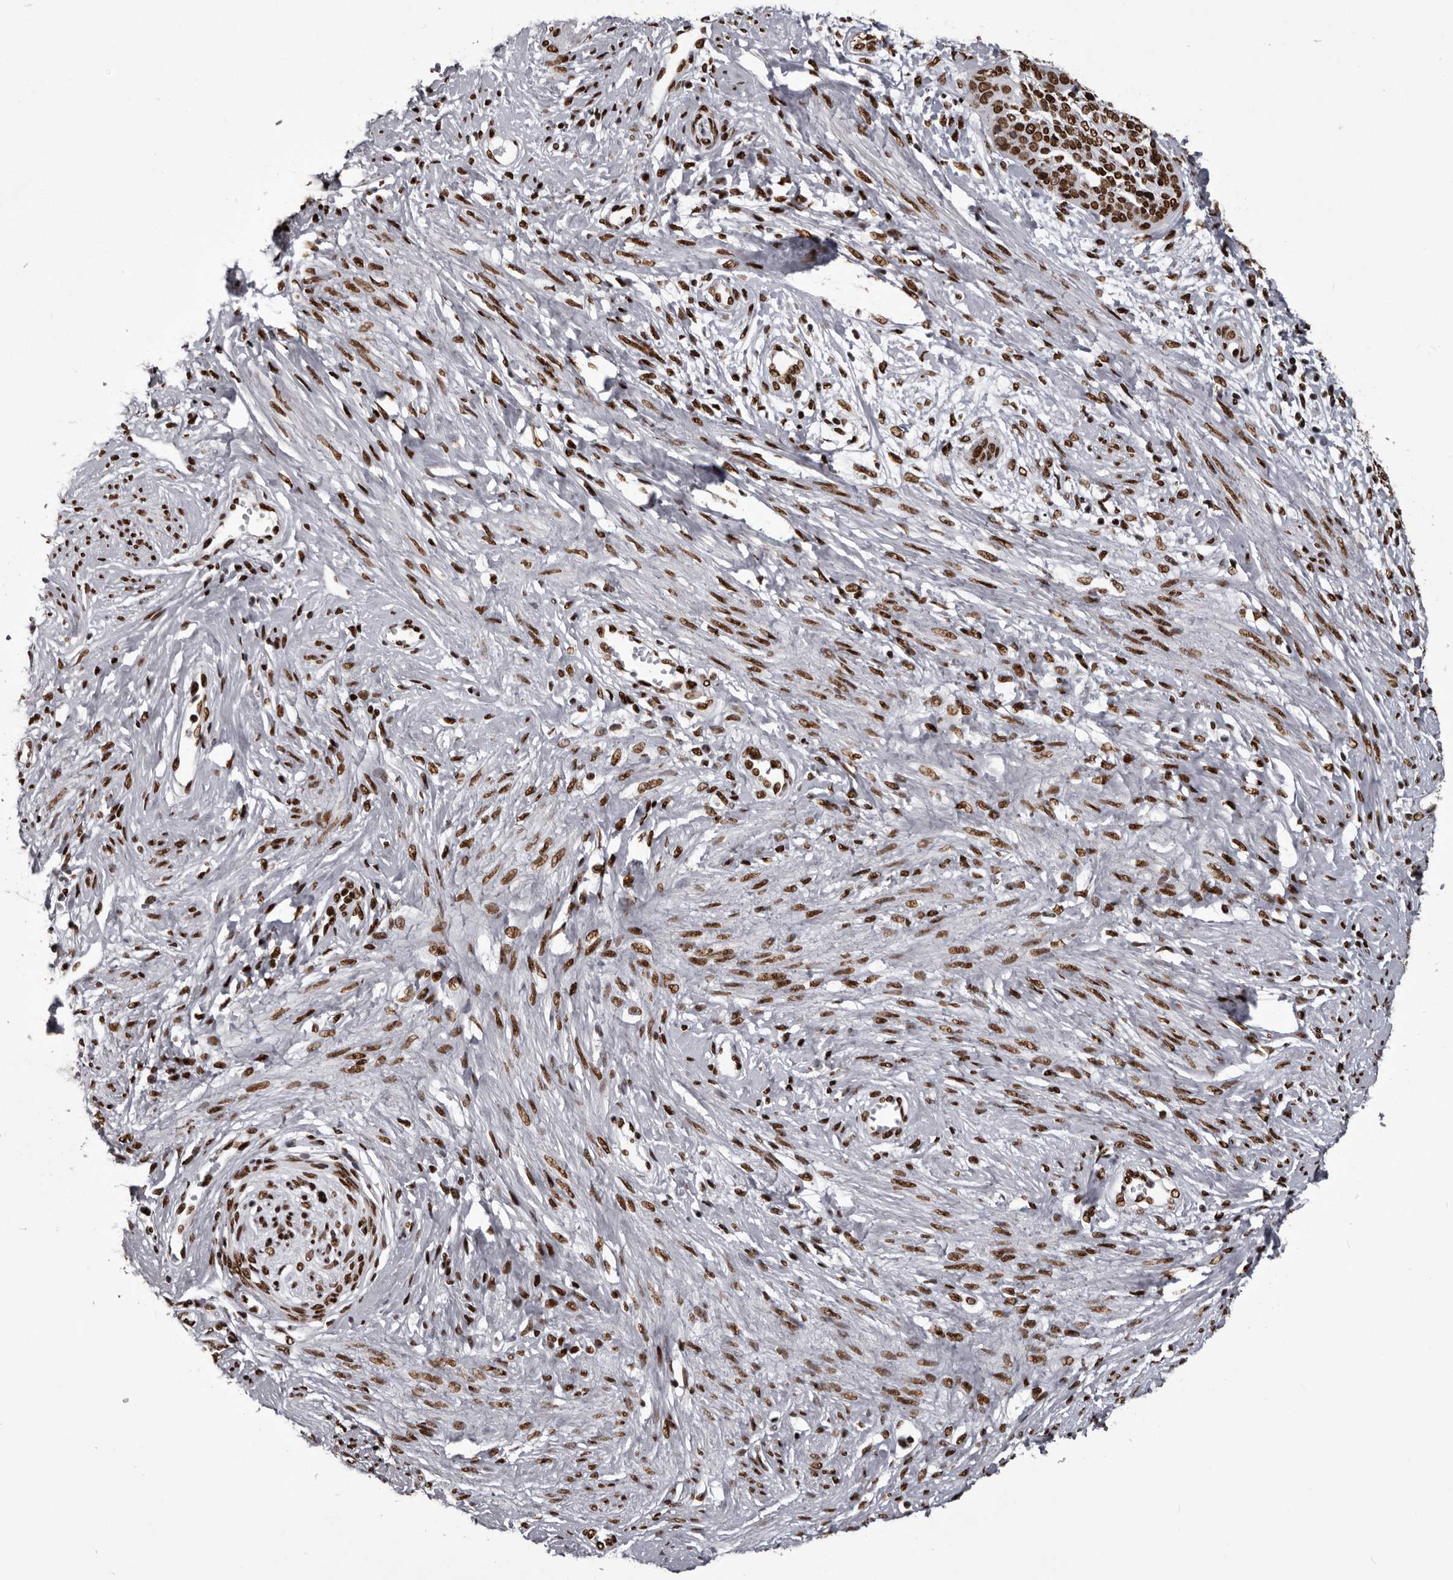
{"staining": {"intensity": "strong", "quantity": ">75%", "location": "nuclear"}, "tissue": "cervical cancer", "cell_type": "Tumor cells", "image_type": "cancer", "snomed": [{"axis": "morphology", "description": "Squamous cell carcinoma, NOS"}, {"axis": "topography", "description": "Cervix"}], "caption": "This micrograph displays immunohistochemistry (IHC) staining of human cervical squamous cell carcinoma, with high strong nuclear expression in approximately >75% of tumor cells.", "gene": "NUMA1", "patient": {"sex": "female", "age": 37}}